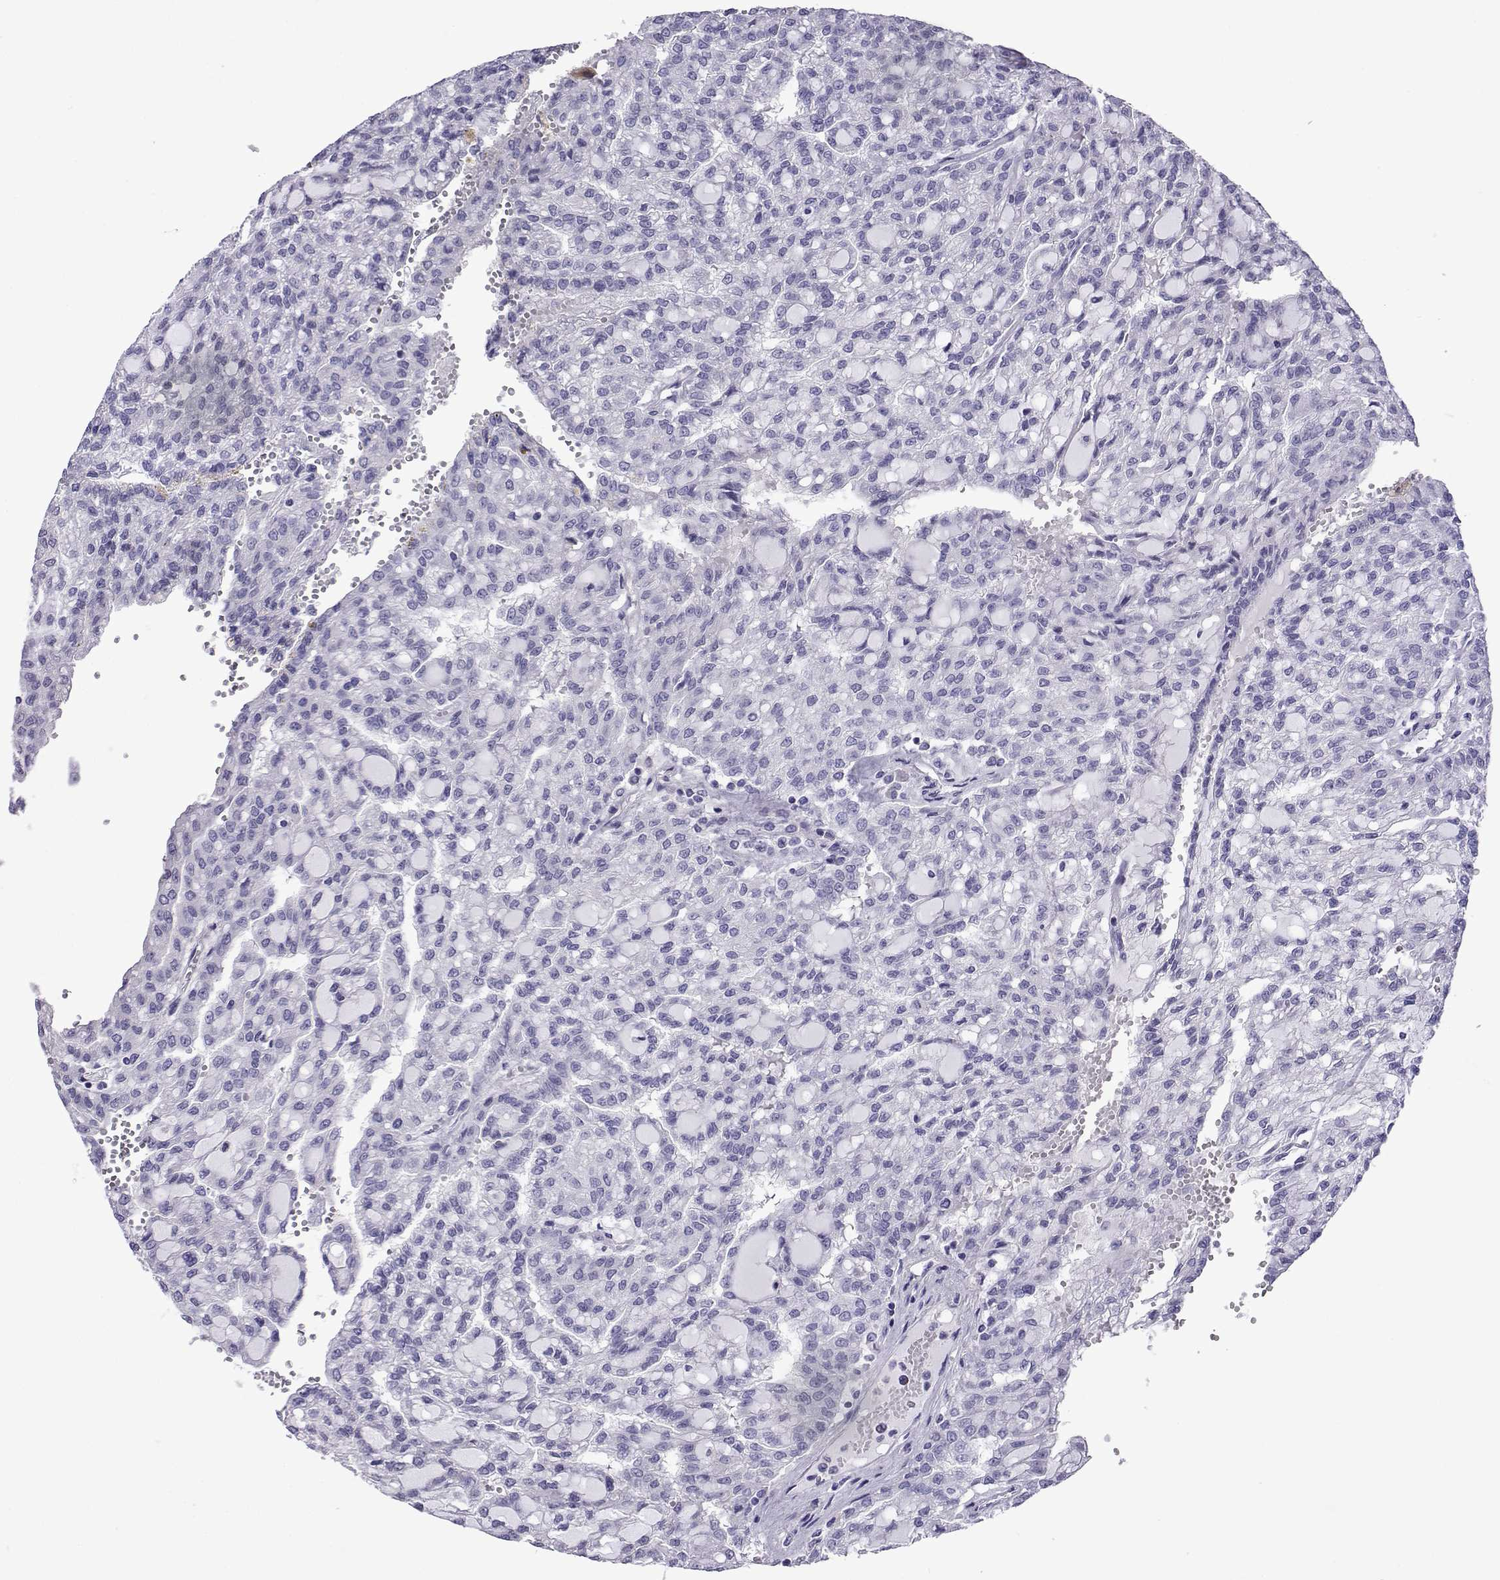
{"staining": {"intensity": "negative", "quantity": "none", "location": "none"}, "tissue": "renal cancer", "cell_type": "Tumor cells", "image_type": "cancer", "snomed": [{"axis": "morphology", "description": "Adenocarcinoma, NOS"}, {"axis": "topography", "description": "Kidney"}], "caption": "High magnification brightfield microscopy of renal adenocarcinoma stained with DAB (3,3'-diaminobenzidine) (brown) and counterstained with hematoxylin (blue): tumor cells show no significant positivity.", "gene": "CFAP70", "patient": {"sex": "male", "age": 63}}